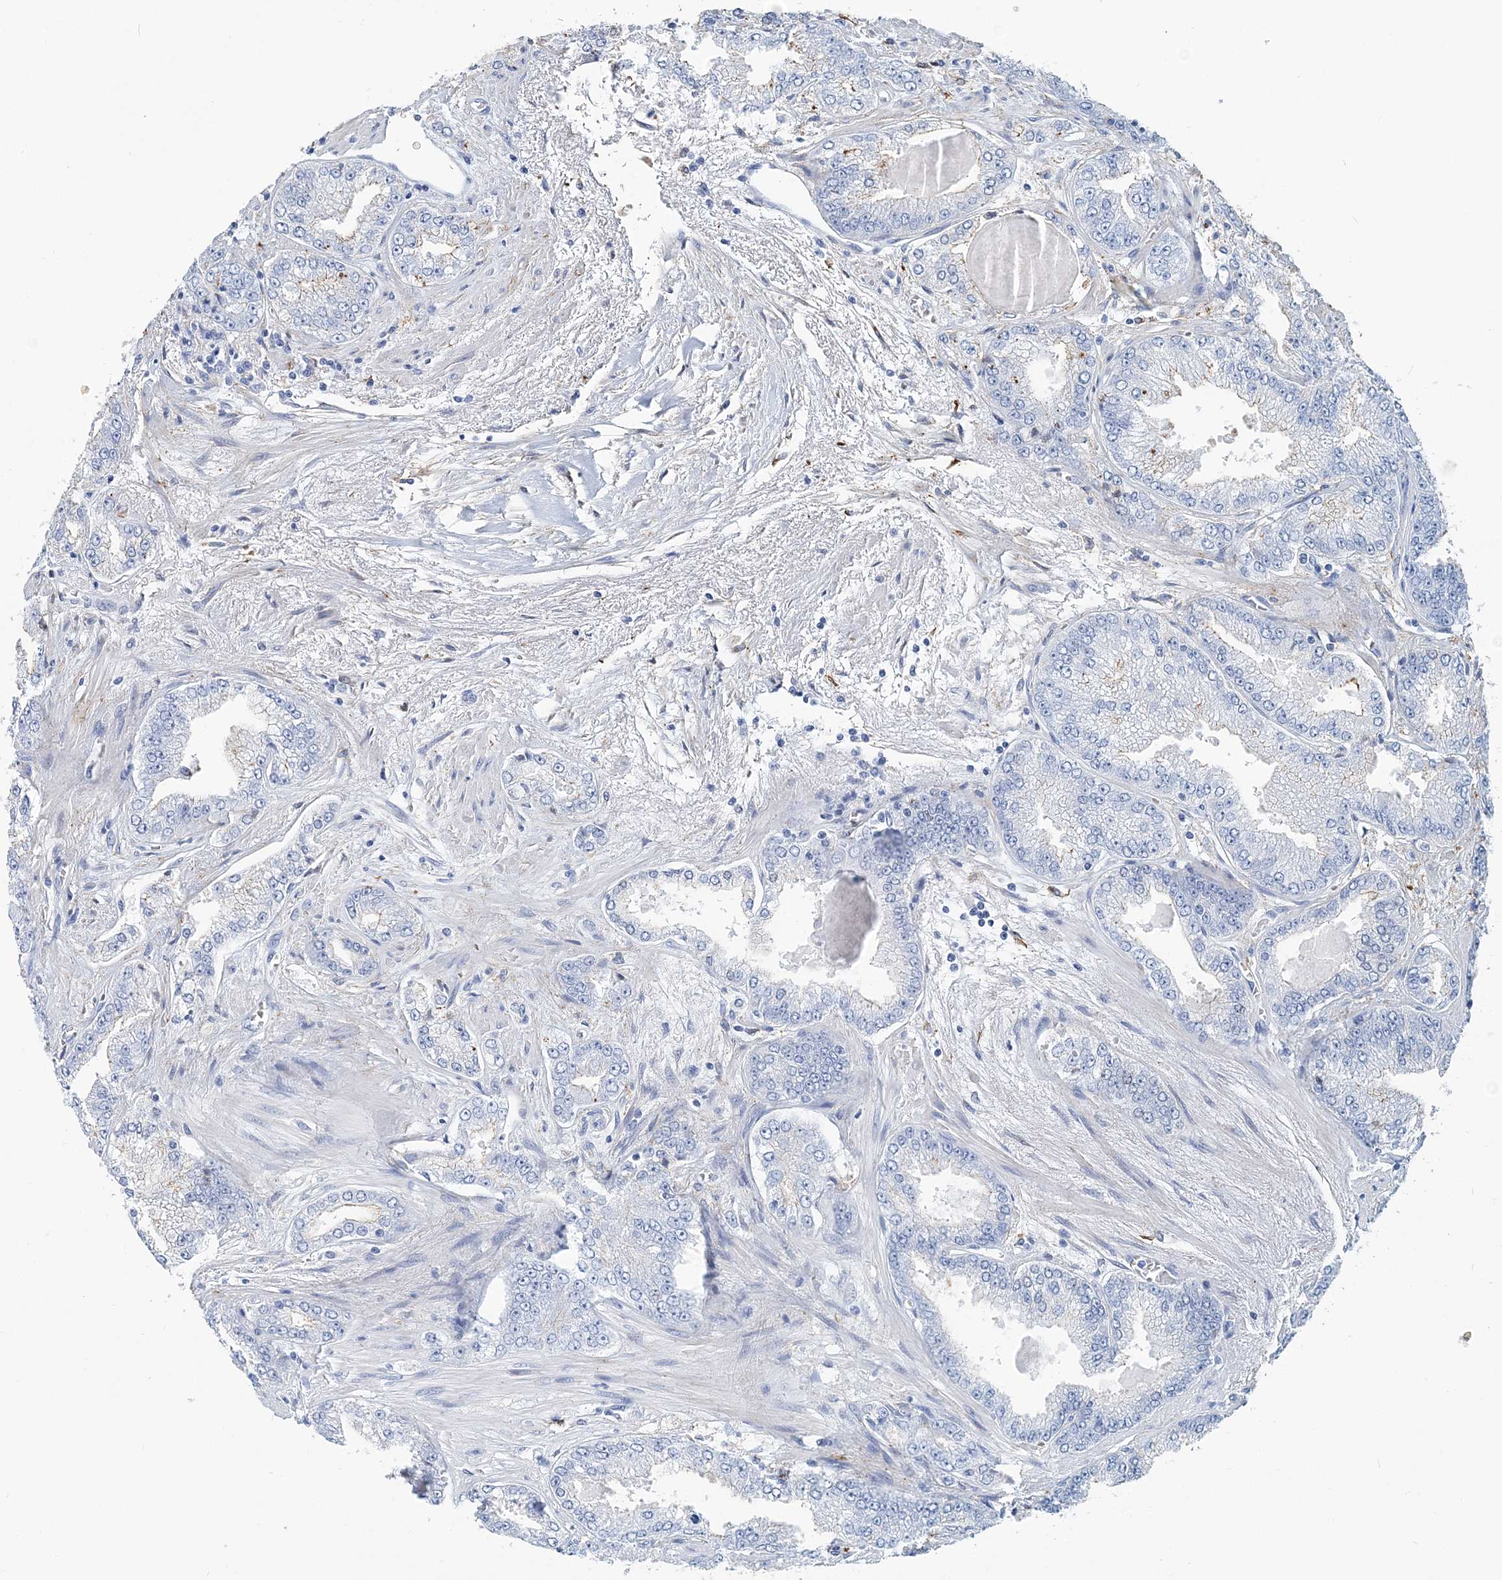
{"staining": {"intensity": "negative", "quantity": "none", "location": "none"}, "tissue": "prostate cancer", "cell_type": "Tumor cells", "image_type": "cancer", "snomed": [{"axis": "morphology", "description": "Adenocarcinoma, High grade"}, {"axis": "topography", "description": "Prostate"}], "caption": "Histopathology image shows no protein positivity in tumor cells of prostate cancer (high-grade adenocarcinoma) tissue.", "gene": "NKX6-1", "patient": {"sex": "male", "age": 71}}